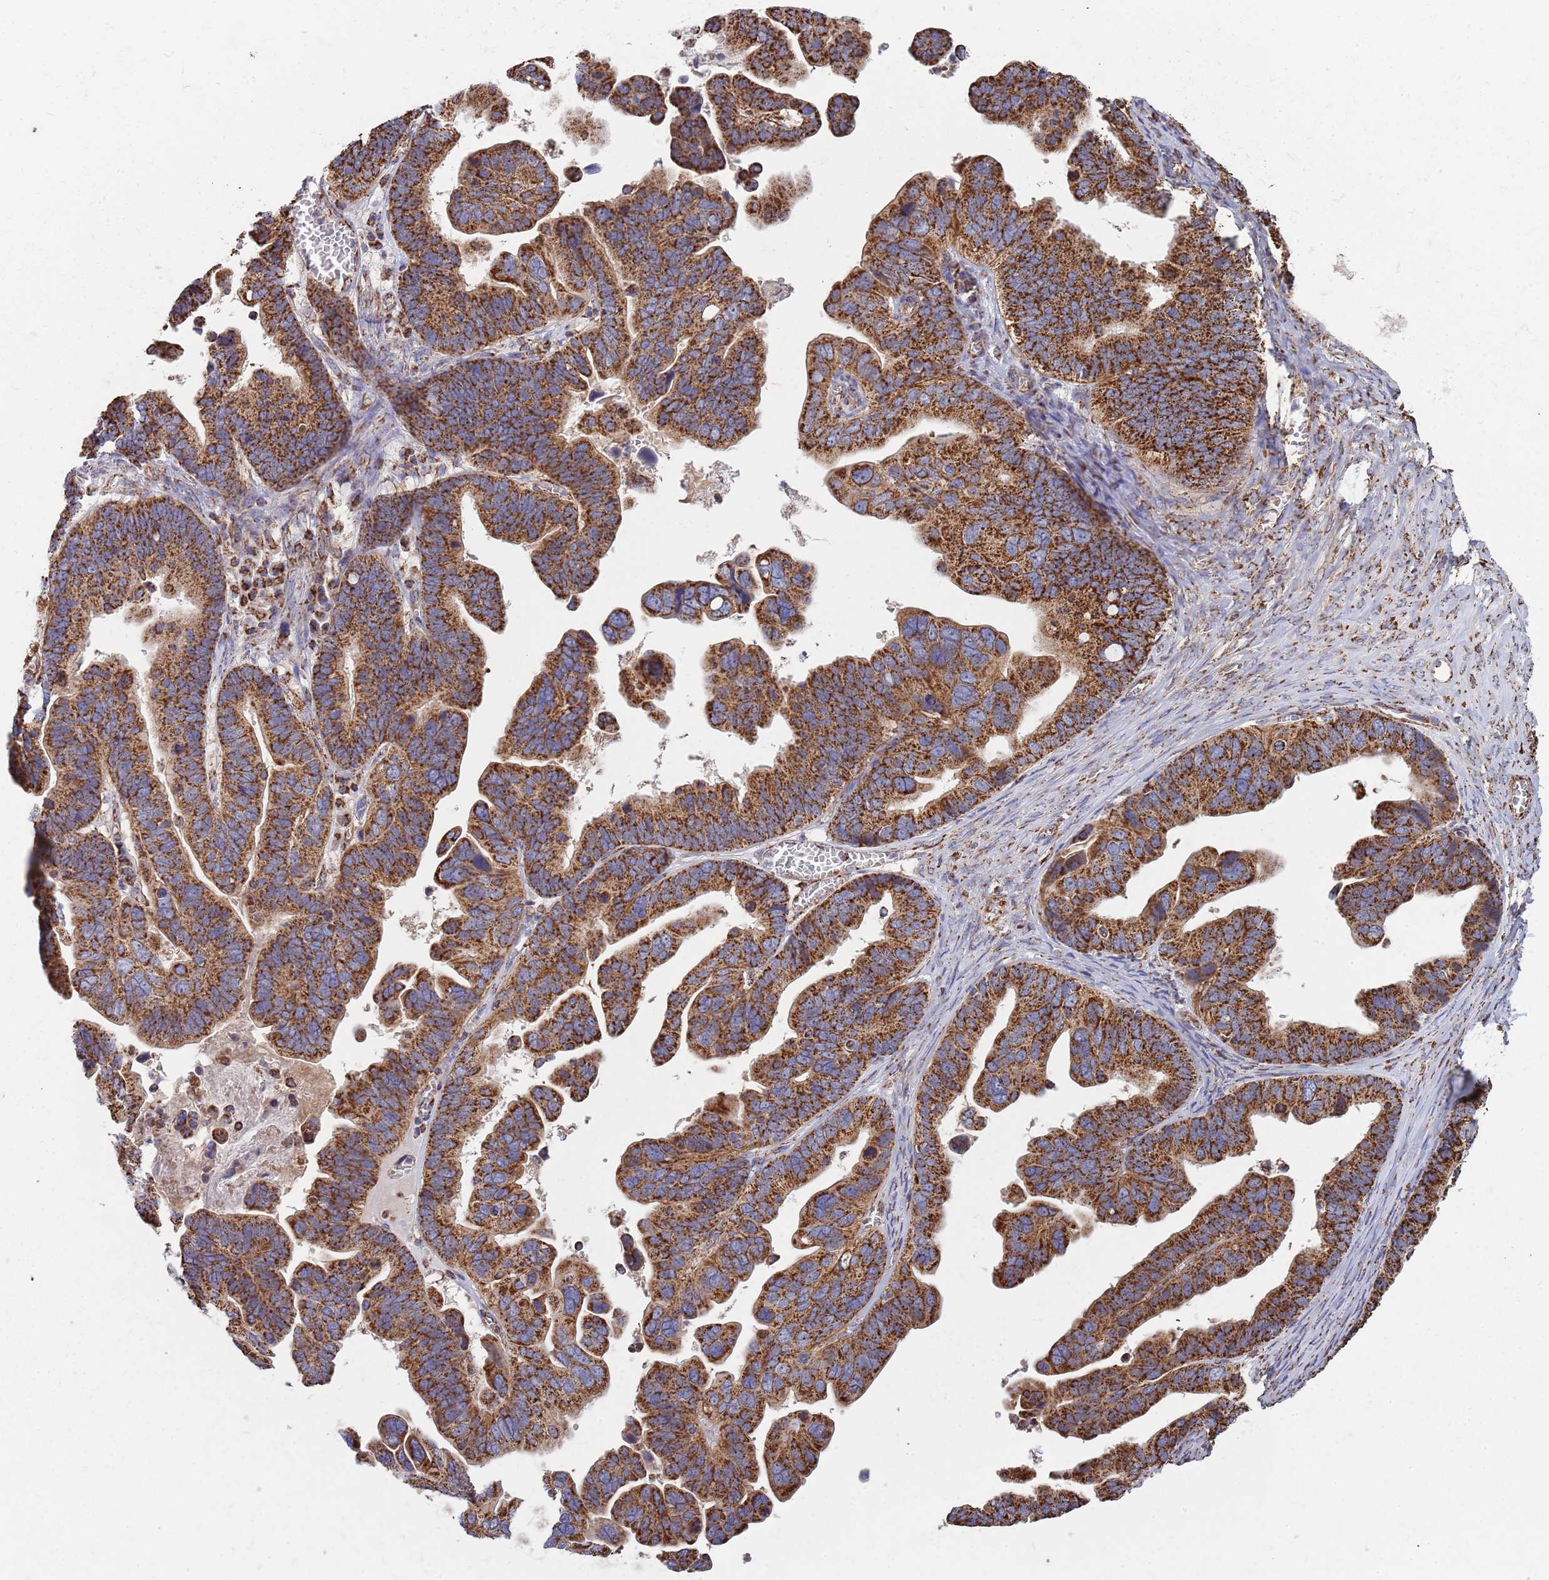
{"staining": {"intensity": "strong", "quantity": ">75%", "location": "cytoplasmic/membranous"}, "tissue": "ovarian cancer", "cell_type": "Tumor cells", "image_type": "cancer", "snomed": [{"axis": "morphology", "description": "Cystadenocarcinoma, serous, NOS"}, {"axis": "topography", "description": "Ovary"}], "caption": "An immunohistochemistry micrograph of tumor tissue is shown. Protein staining in brown highlights strong cytoplasmic/membranous positivity in serous cystadenocarcinoma (ovarian) within tumor cells.", "gene": "VPS16", "patient": {"sex": "female", "age": 56}}